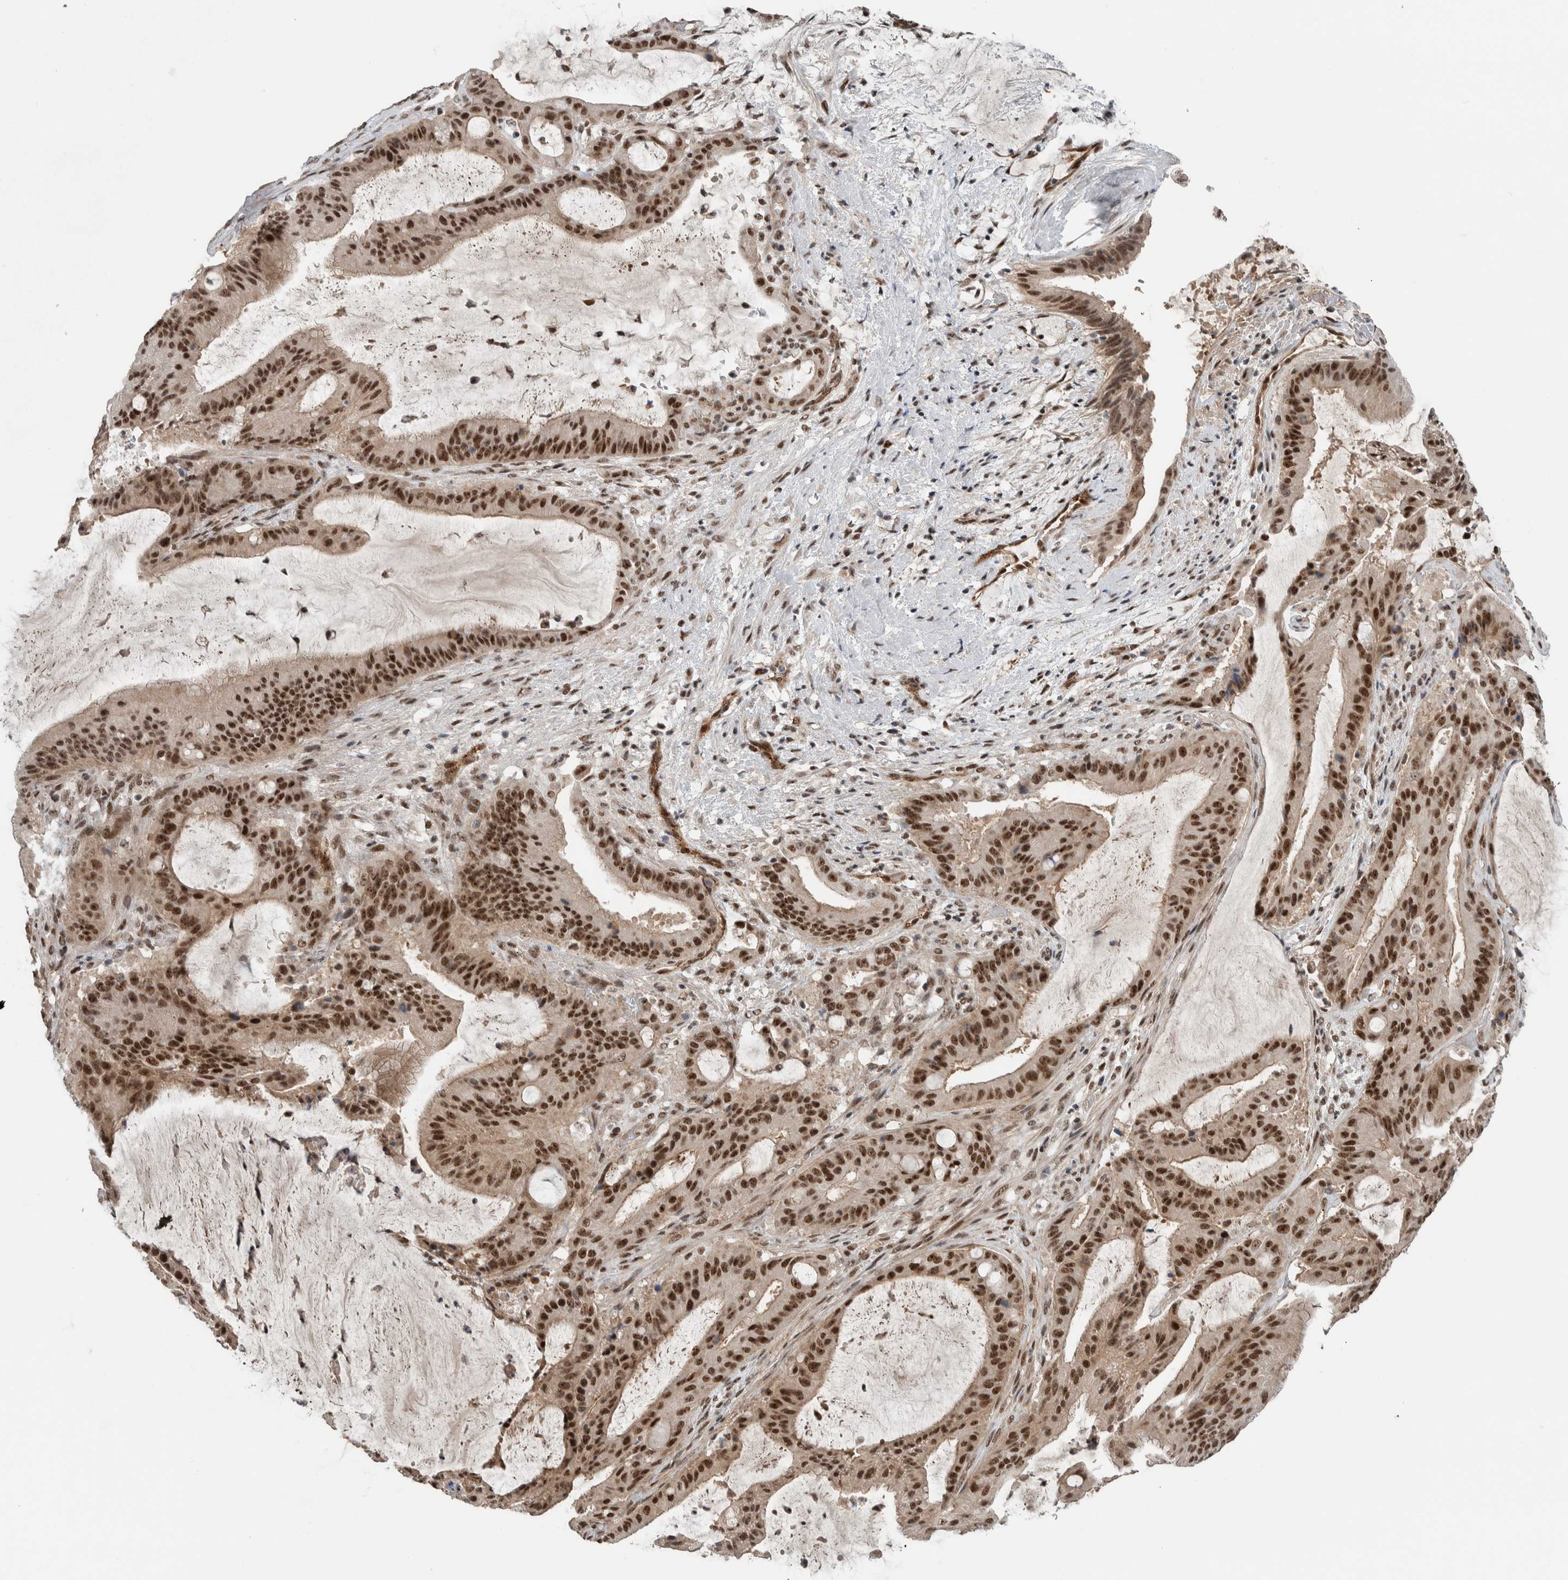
{"staining": {"intensity": "strong", "quantity": ">75%", "location": "nuclear"}, "tissue": "liver cancer", "cell_type": "Tumor cells", "image_type": "cancer", "snomed": [{"axis": "morphology", "description": "Normal tissue, NOS"}, {"axis": "morphology", "description": "Cholangiocarcinoma"}, {"axis": "topography", "description": "Liver"}, {"axis": "topography", "description": "Peripheral nerve tissue"}], "caption": "A brown stain labels strong nuclear expression of a protein in human liver cancer (cholangiocarcinoma) tumor cells.", "gene": "ZFP91", "patient": {"sex": "female", "age": 73}}